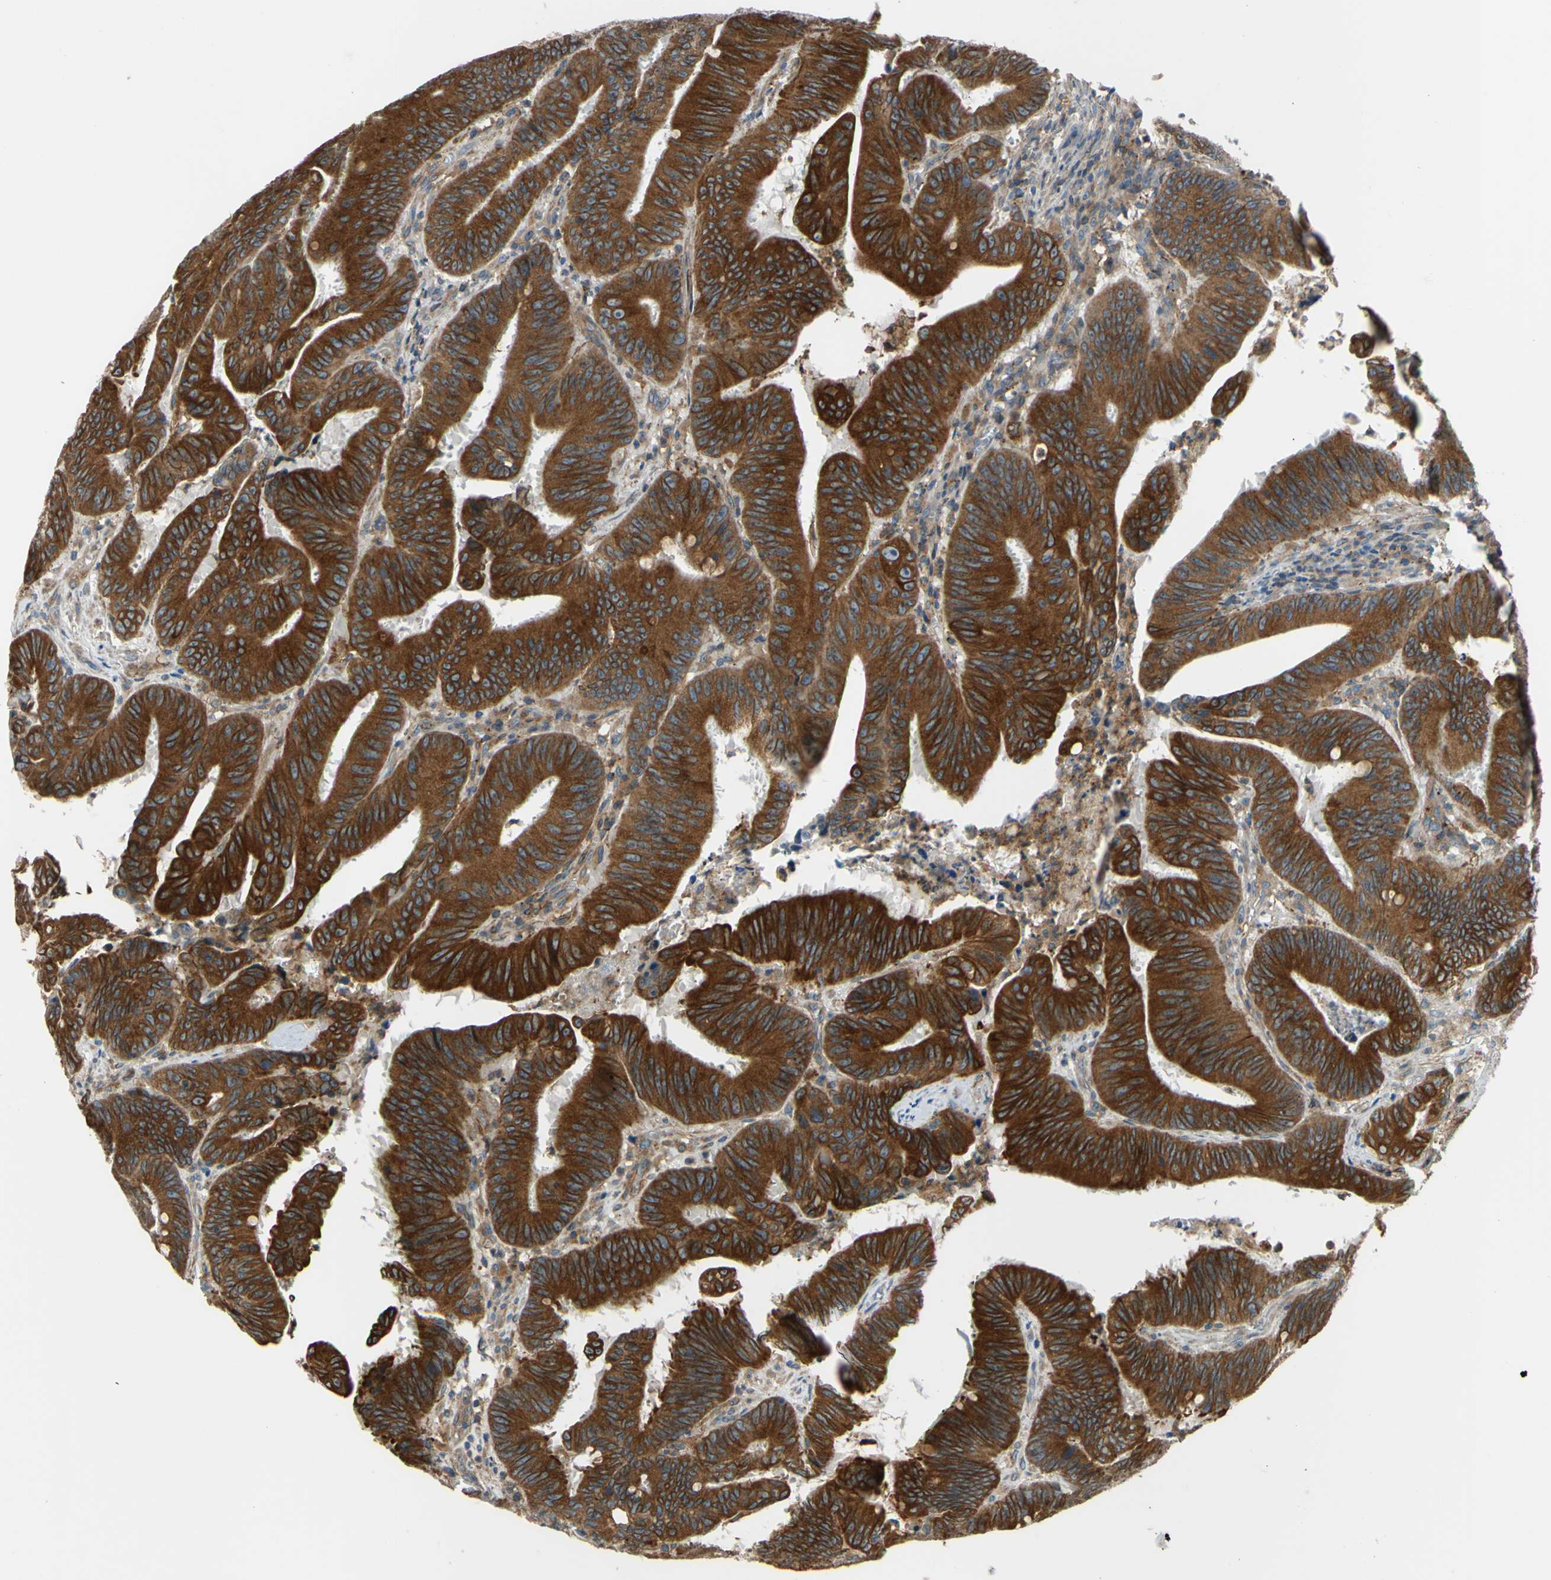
{"staining": {"intensity": "strong", "quantity": ">75%", "location": "cytoplasmic/membranous"}, "tissue": "colorectal cancer", "cell_type": "Tumor cells", "image_type": "cancer", "snomed": [{"axis": "morphology", "description": "Adenocarcinoma, NOS"}, {"axis": "topography", "description": "Colon"}], "caption": "Immunohistochemistry of adenocarcinoma (colorectal) exhibits high levels of strong cytoplasmic/membranous positivity in about >75% of tumor cells. The staining was performed using DAB (3,3'-diaminobenzidine) to visualize the protein expression in brown, while the nuclei were stained in blue with hematoxylin (Magnification: 20x).", "gene": "POR", "patient": {"sex": "male", "age": 45}}